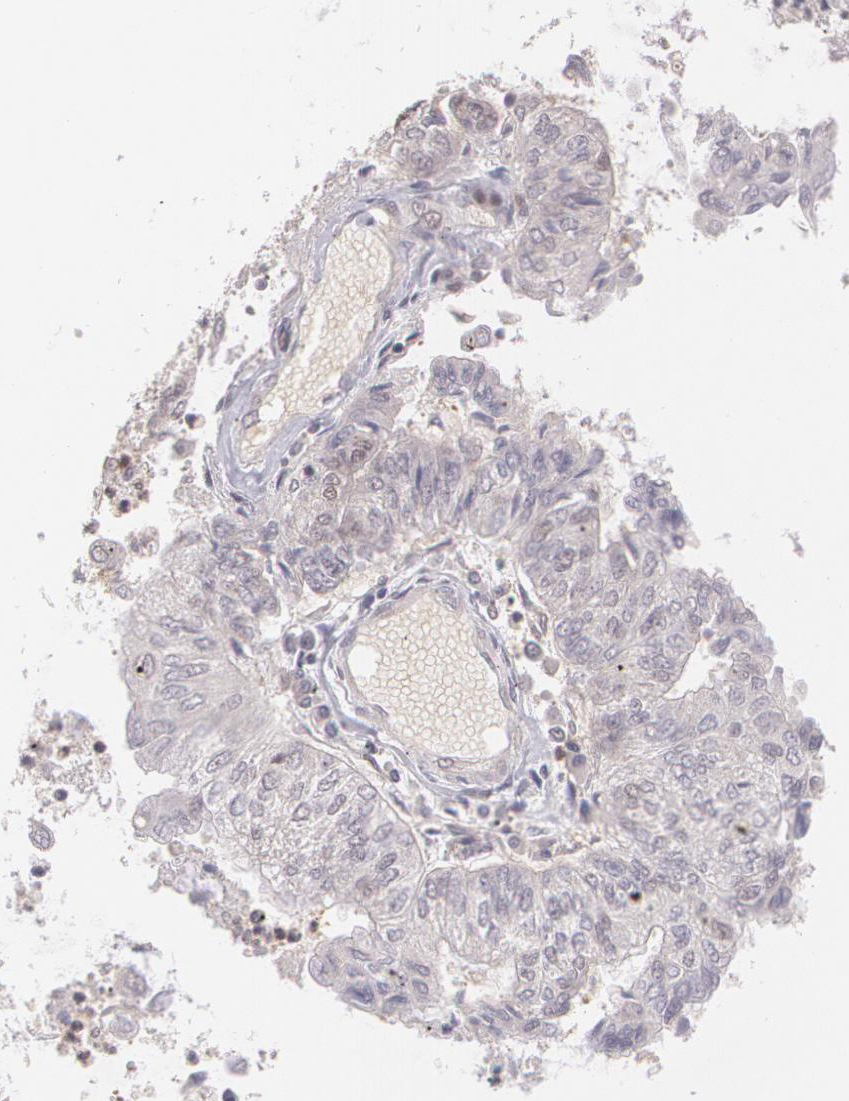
{"staining": {"intensity": "negative", "quantity": "none", "location": "none"}, "tissue": "endometrial cancer", "cell_type": "Tumor cells", "image_type": "cancer", "snomed": [{"axis": "morphology", "description": "Adenocarcinoma, NOS"}, {"axis": "topography", "description": "Endometrium"}], "caption": "The photomicrograph exhibits no significant staining in tumor cells of endometrial adenocarcinoma.", "gene": "CUL2", "patient": {"sex": "female", "age": 59}}